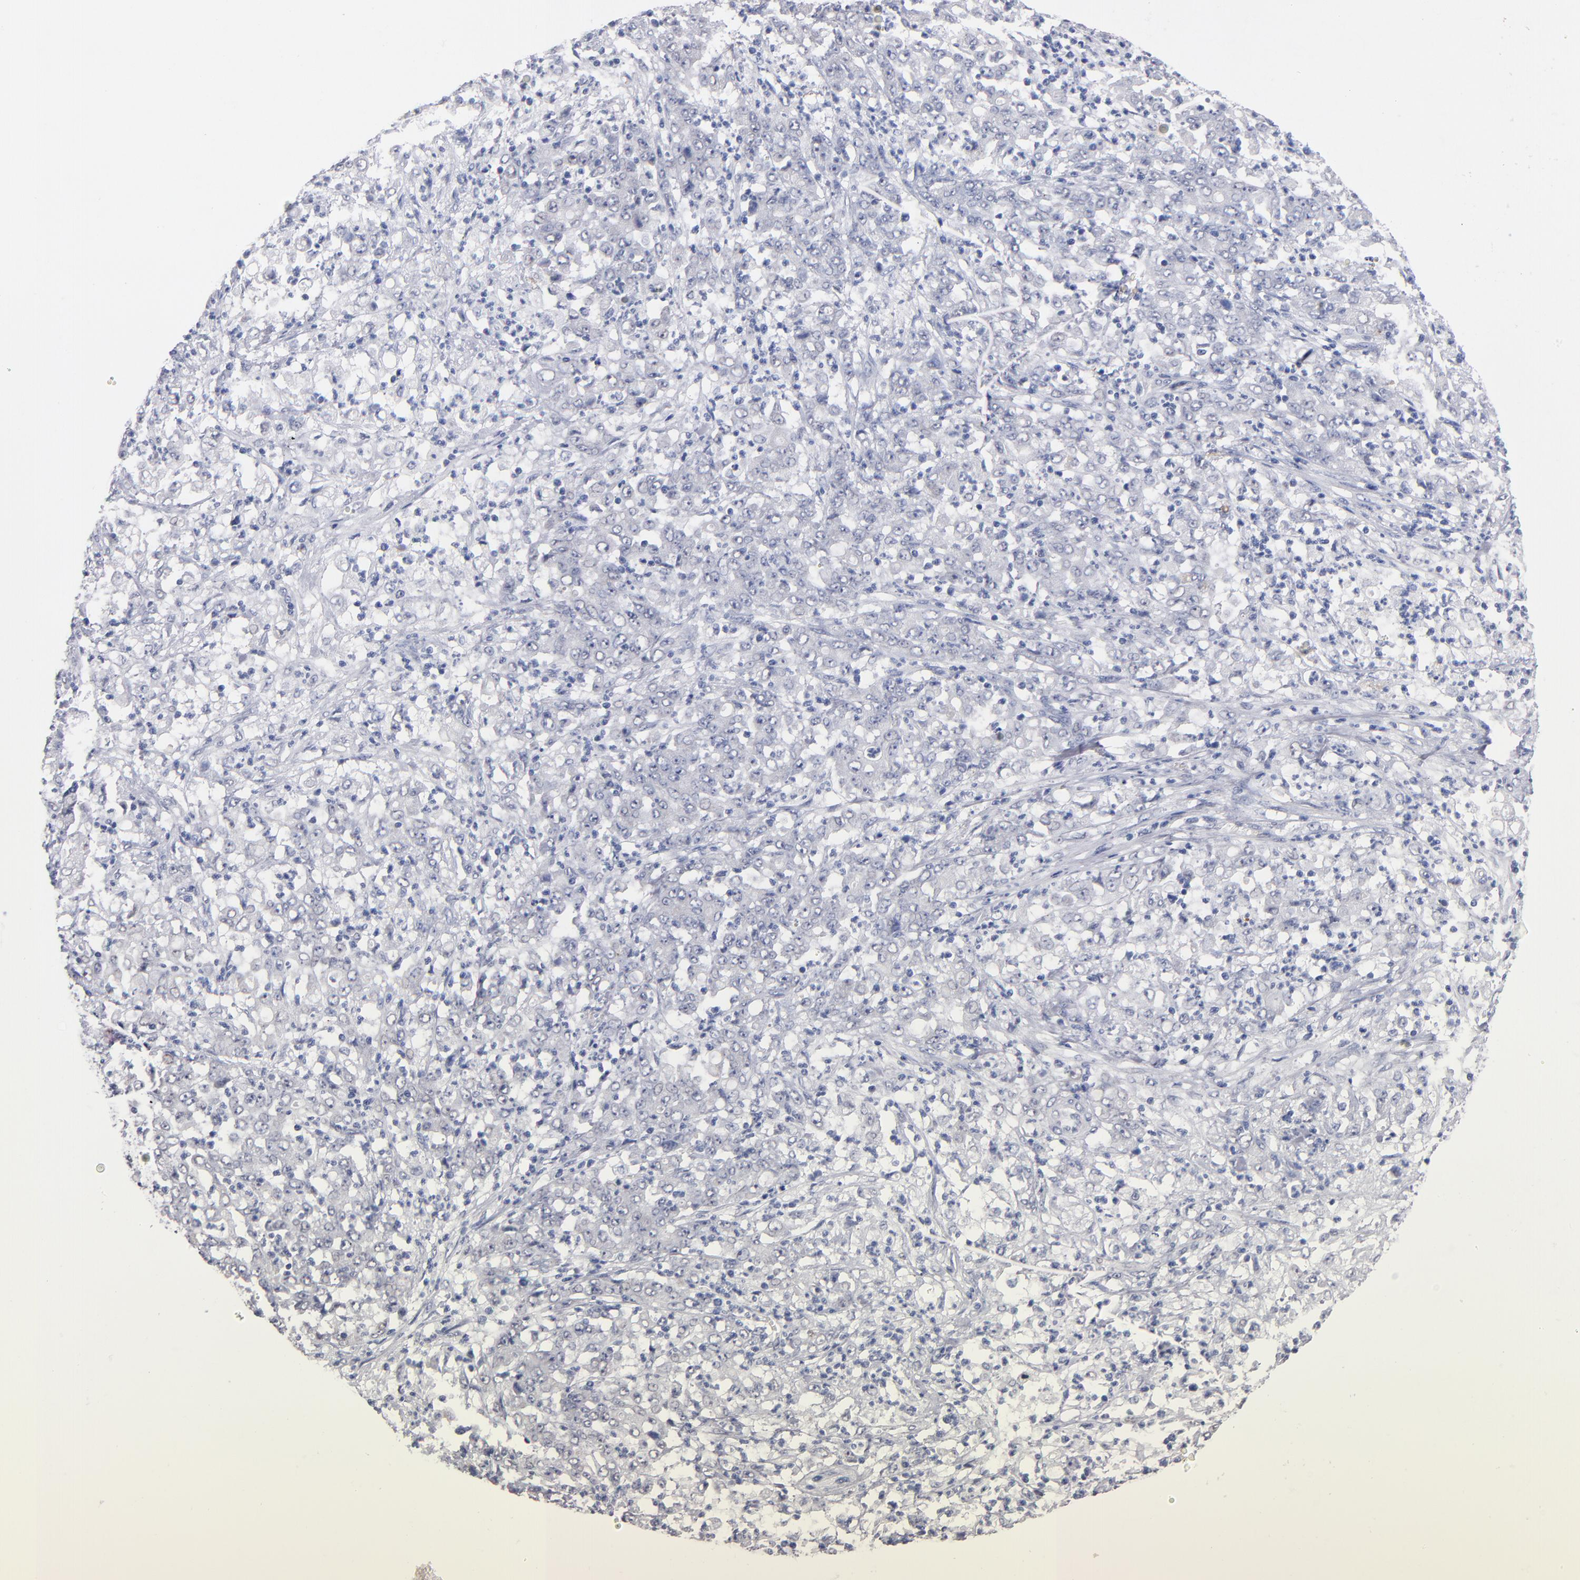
{"staining": {"intensity": "negative", "quantity": "none", "location": "none"}, "tissue": "stomach cancer", "cell_type": "Tumor cells", "image_type": "cancer", "snomed": [{"axis": "morphology", "description": "Adenocarcinoma, NOS"}, {"axis": "topography", "description": "Stomach, lower"}], "caption": "This is a histopathology image of IHC staining of stomach adenocarcinoma, which shows no staining in tumor cells. The staining is performed using DAB brown chromogen with nuclei counter-stained in using hematoxylin.", "gene": "MN1", "patient": {"sex": "female", "age": 71}}